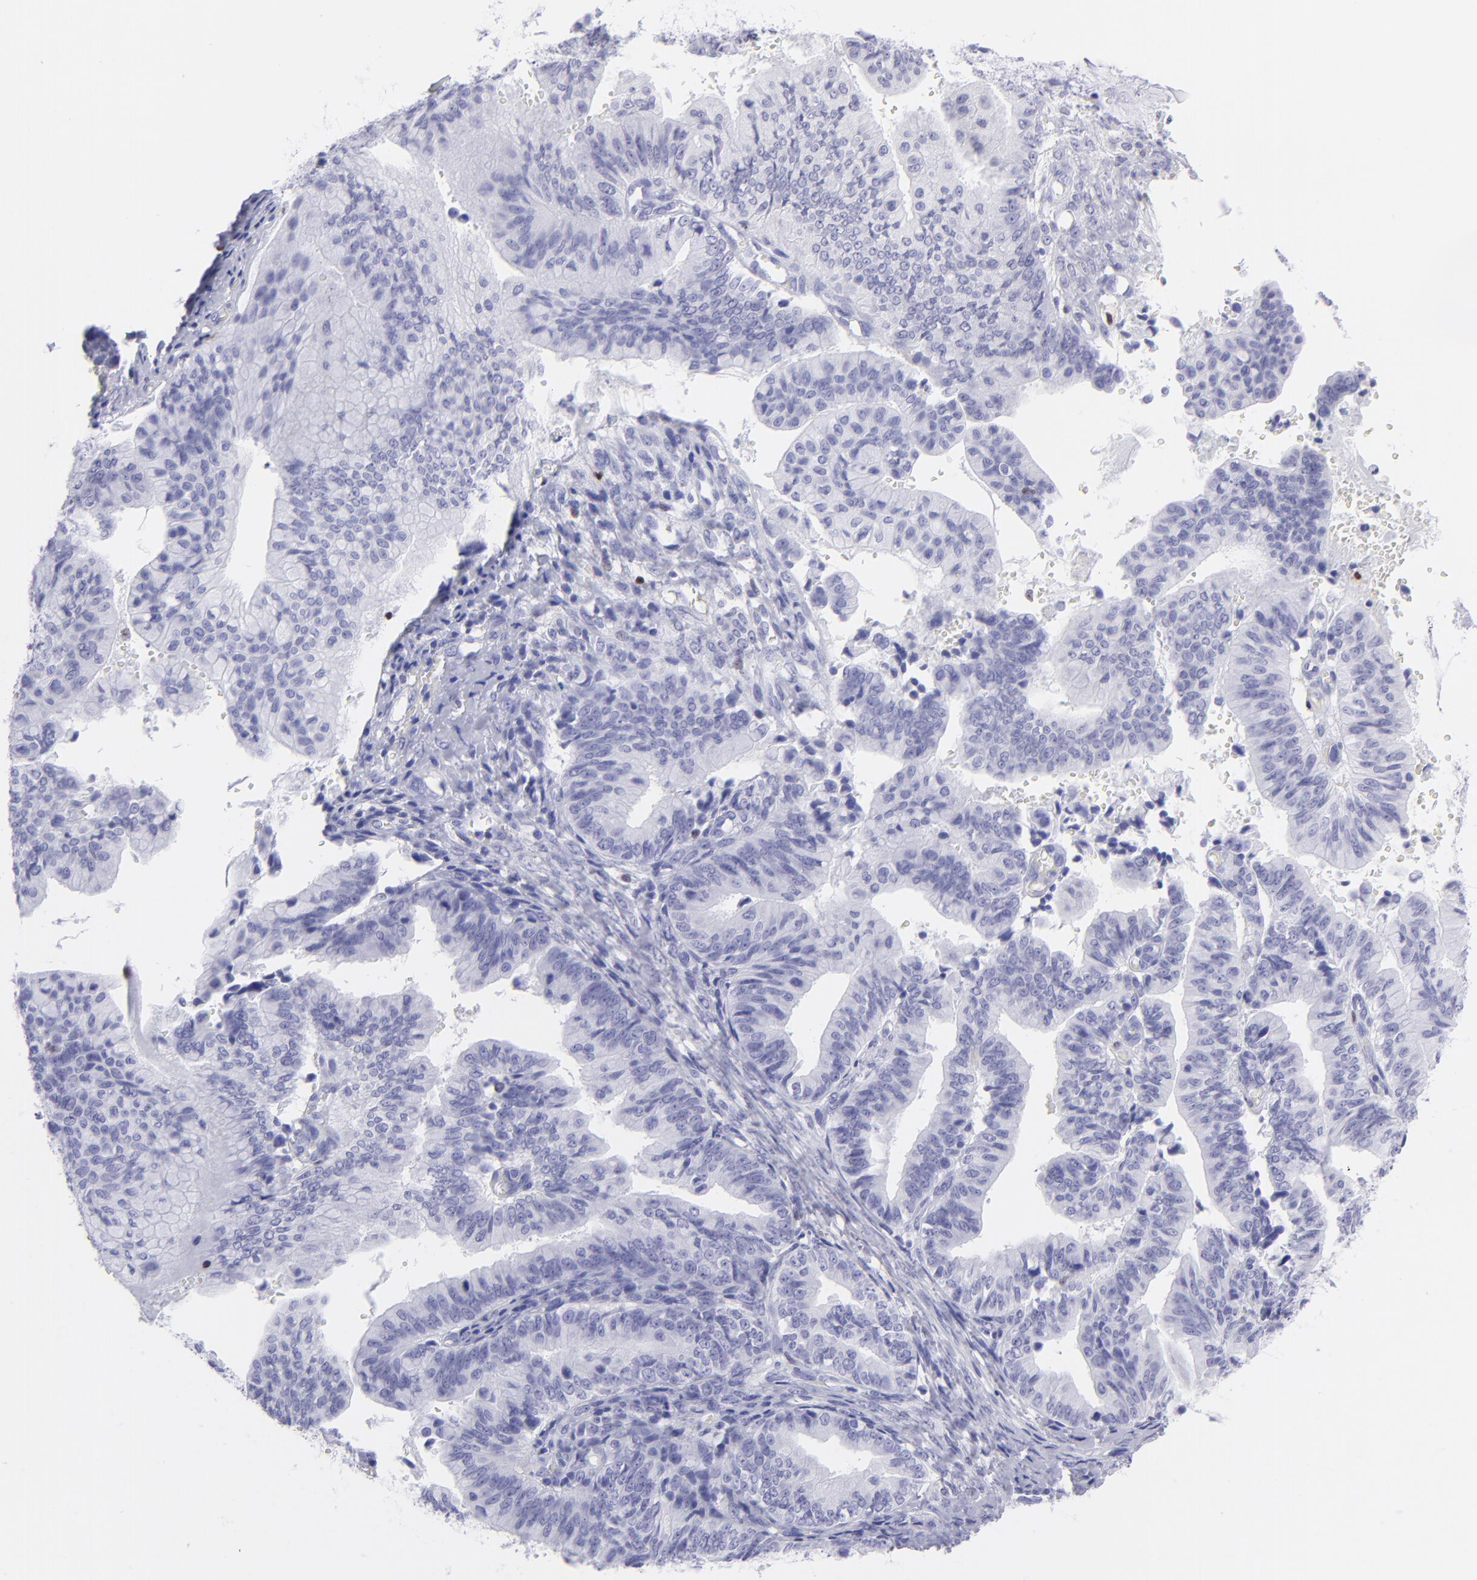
{"staining": {"intensity": "negative", "quantity": "none", "location": "none"}, "tissue": "ovarian cancer", "cell_type": "Tumor cells", "image_type": "cancer", "snomed": [{"axis": "morphology", "description": "Cystadenocarcinoma, mucinous, NOS"}, {"axis": "topography", "description": "Ovary"}], "caption": "Mucinous cystadenocarcinoma (ovarian) was stained to show a protein in brown. There is no significant staining in tumor cells.", "gene": "MITF", "patient": {"sex": "female", "age": 36}}